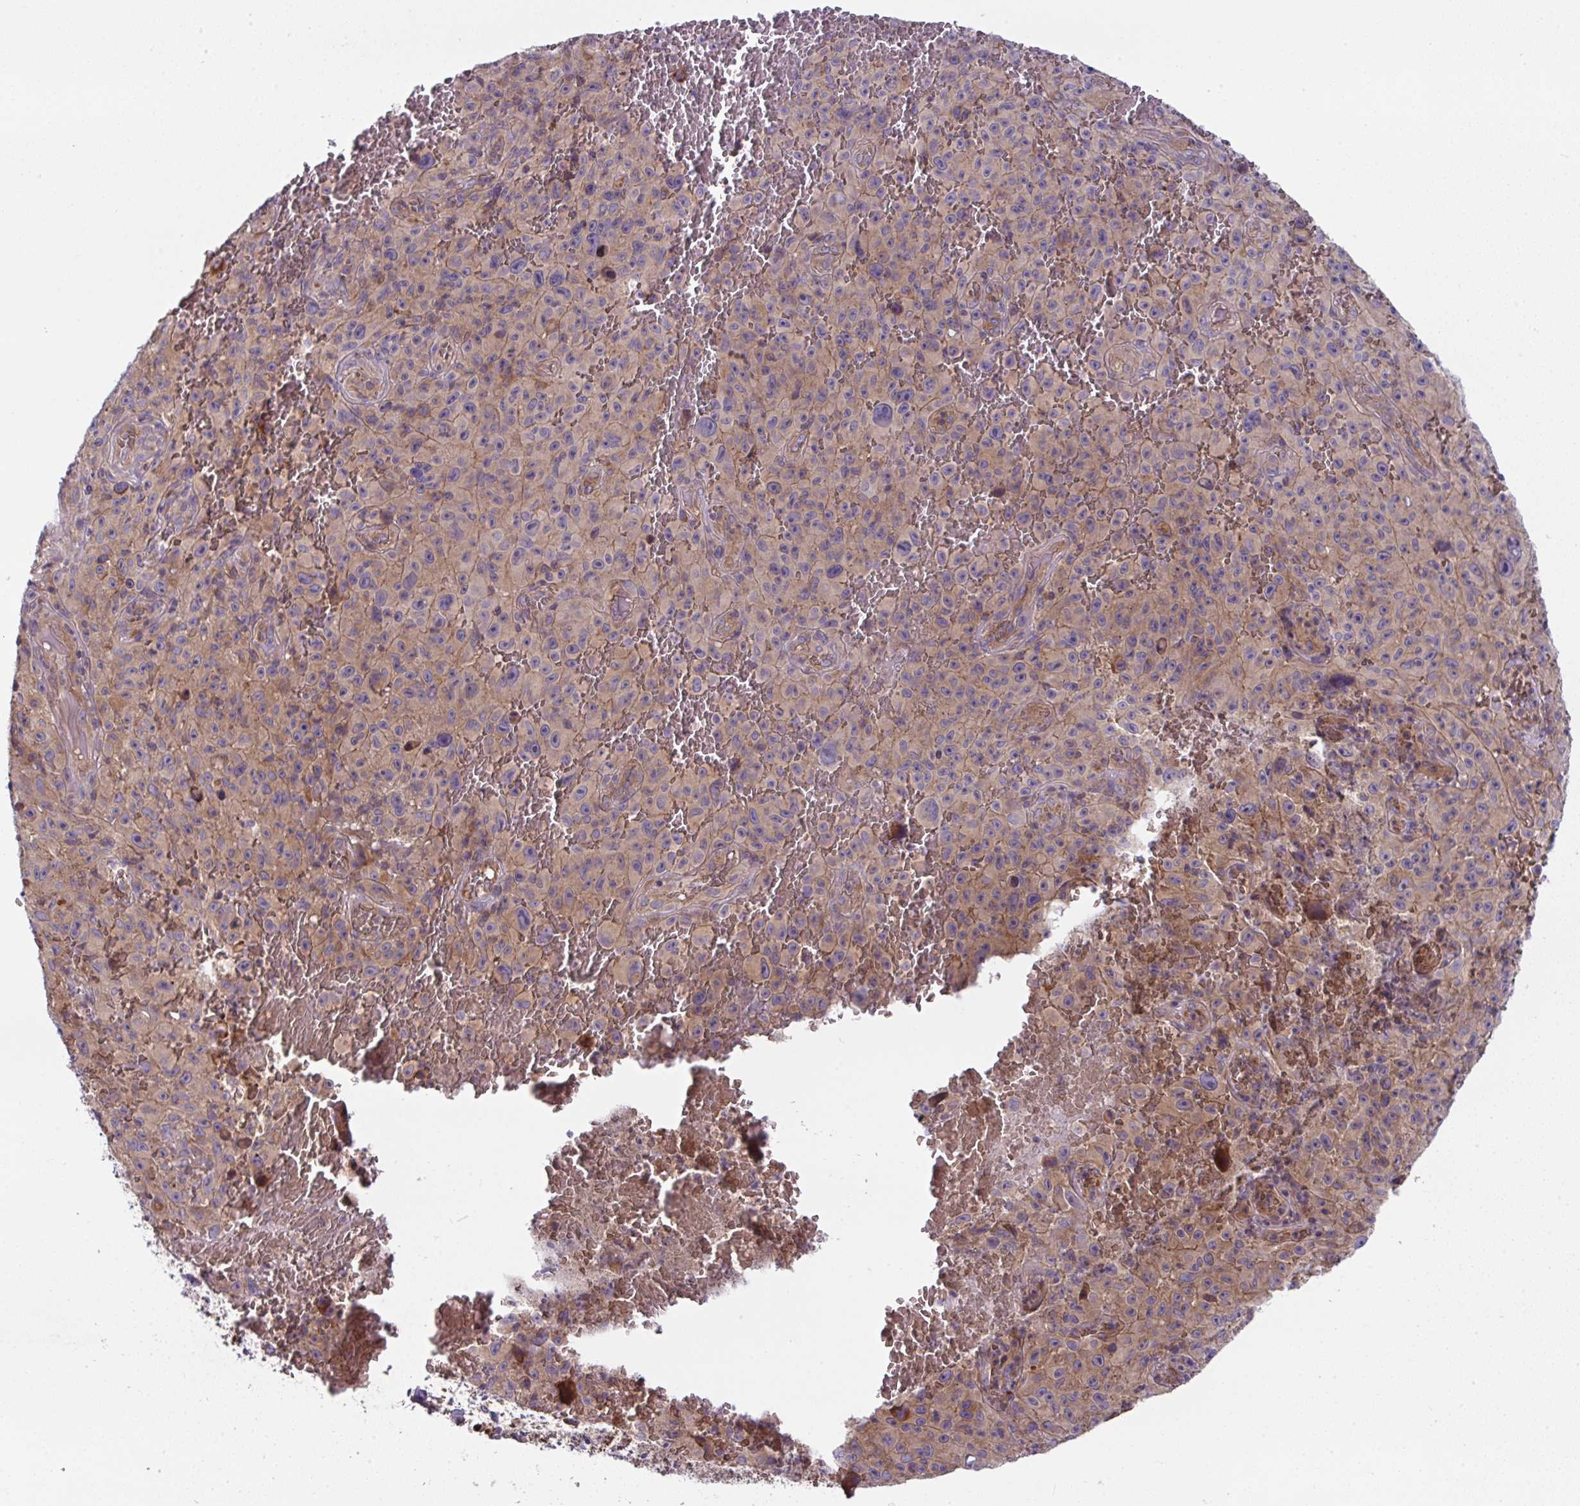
{"staining": {"intensity": "weak", "quantity": "<25%", "location": "cytoplasmic/membranous"}, "tissue": "melanoma", "cell_type": "Tumor cells", "image_type": "cancer", "snomed": [{"axis": "morphology", "description": "Malignant melanoma, NOS"}, {"axis": "topography", "description": "Skin"}], "caption": "IHC photomicrograph of neoplastic tissue: human malignant melanoma stained with DAB (3,3'-diaminobenzidine) demonstrates no significant protein staining in tumor cells.", "gene": "APOBEC3D", "patient": {"sex": "female", "age": 82}}